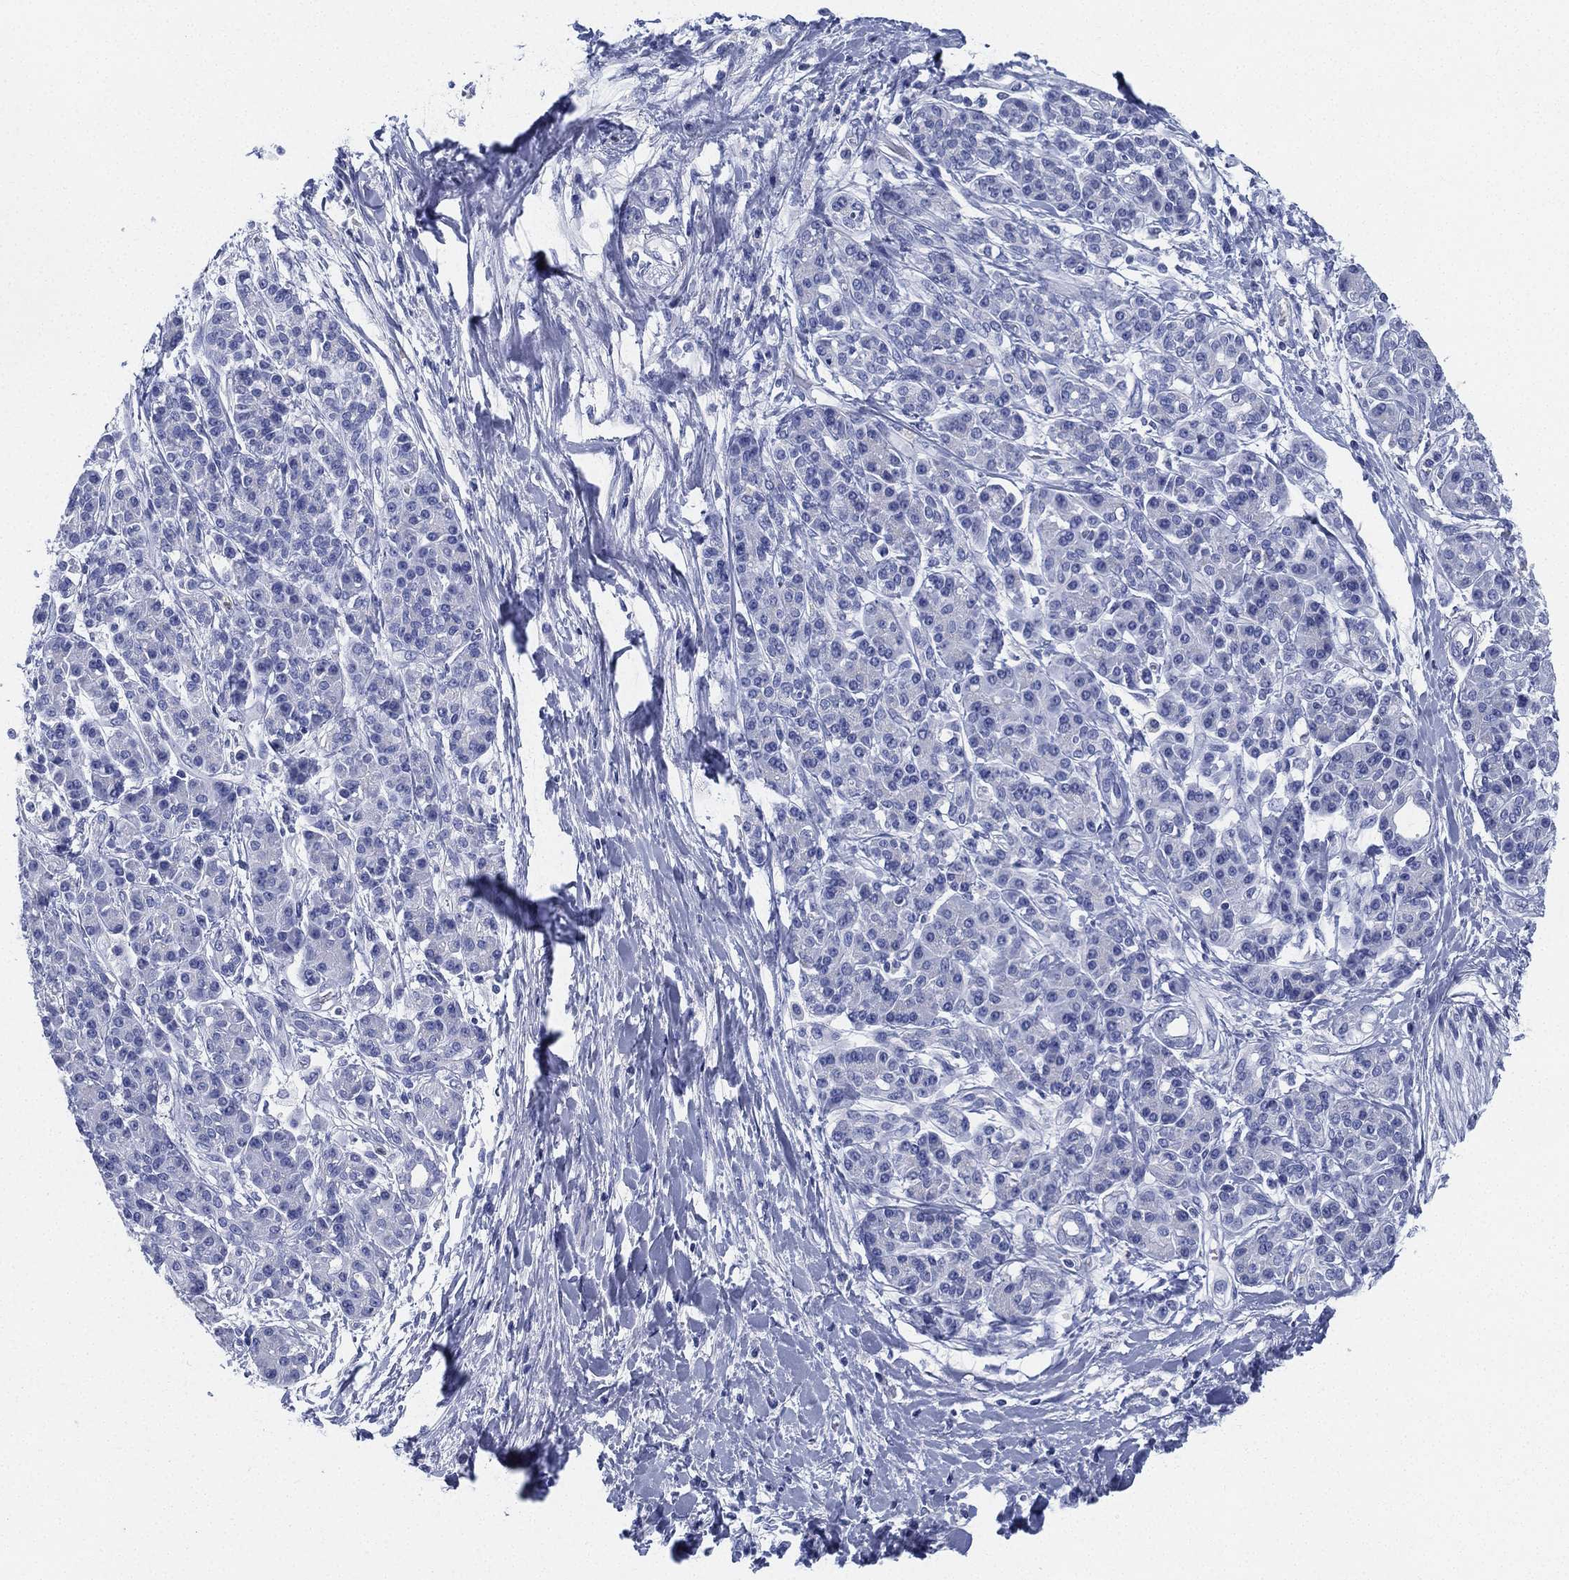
{"staining": {"intensity": "negative", "quantity": "none", "location": "none"}, "tissue": "pancreatic cancer", "cell_type": "Tumor cells", "image_type": "cancer", "snomed": [{"axis": "morphology", "description": "Adenocarcinoma, NOS"}, {"axis": "topography", "description": "Pancreas"}], "caption": "Immunohistochemical staining of adenocarcinoma (pancreatic) displays no significant expression in tumor cells.", "gene": "DEFB121", "patient": {"sex": "female", "age": 56}}